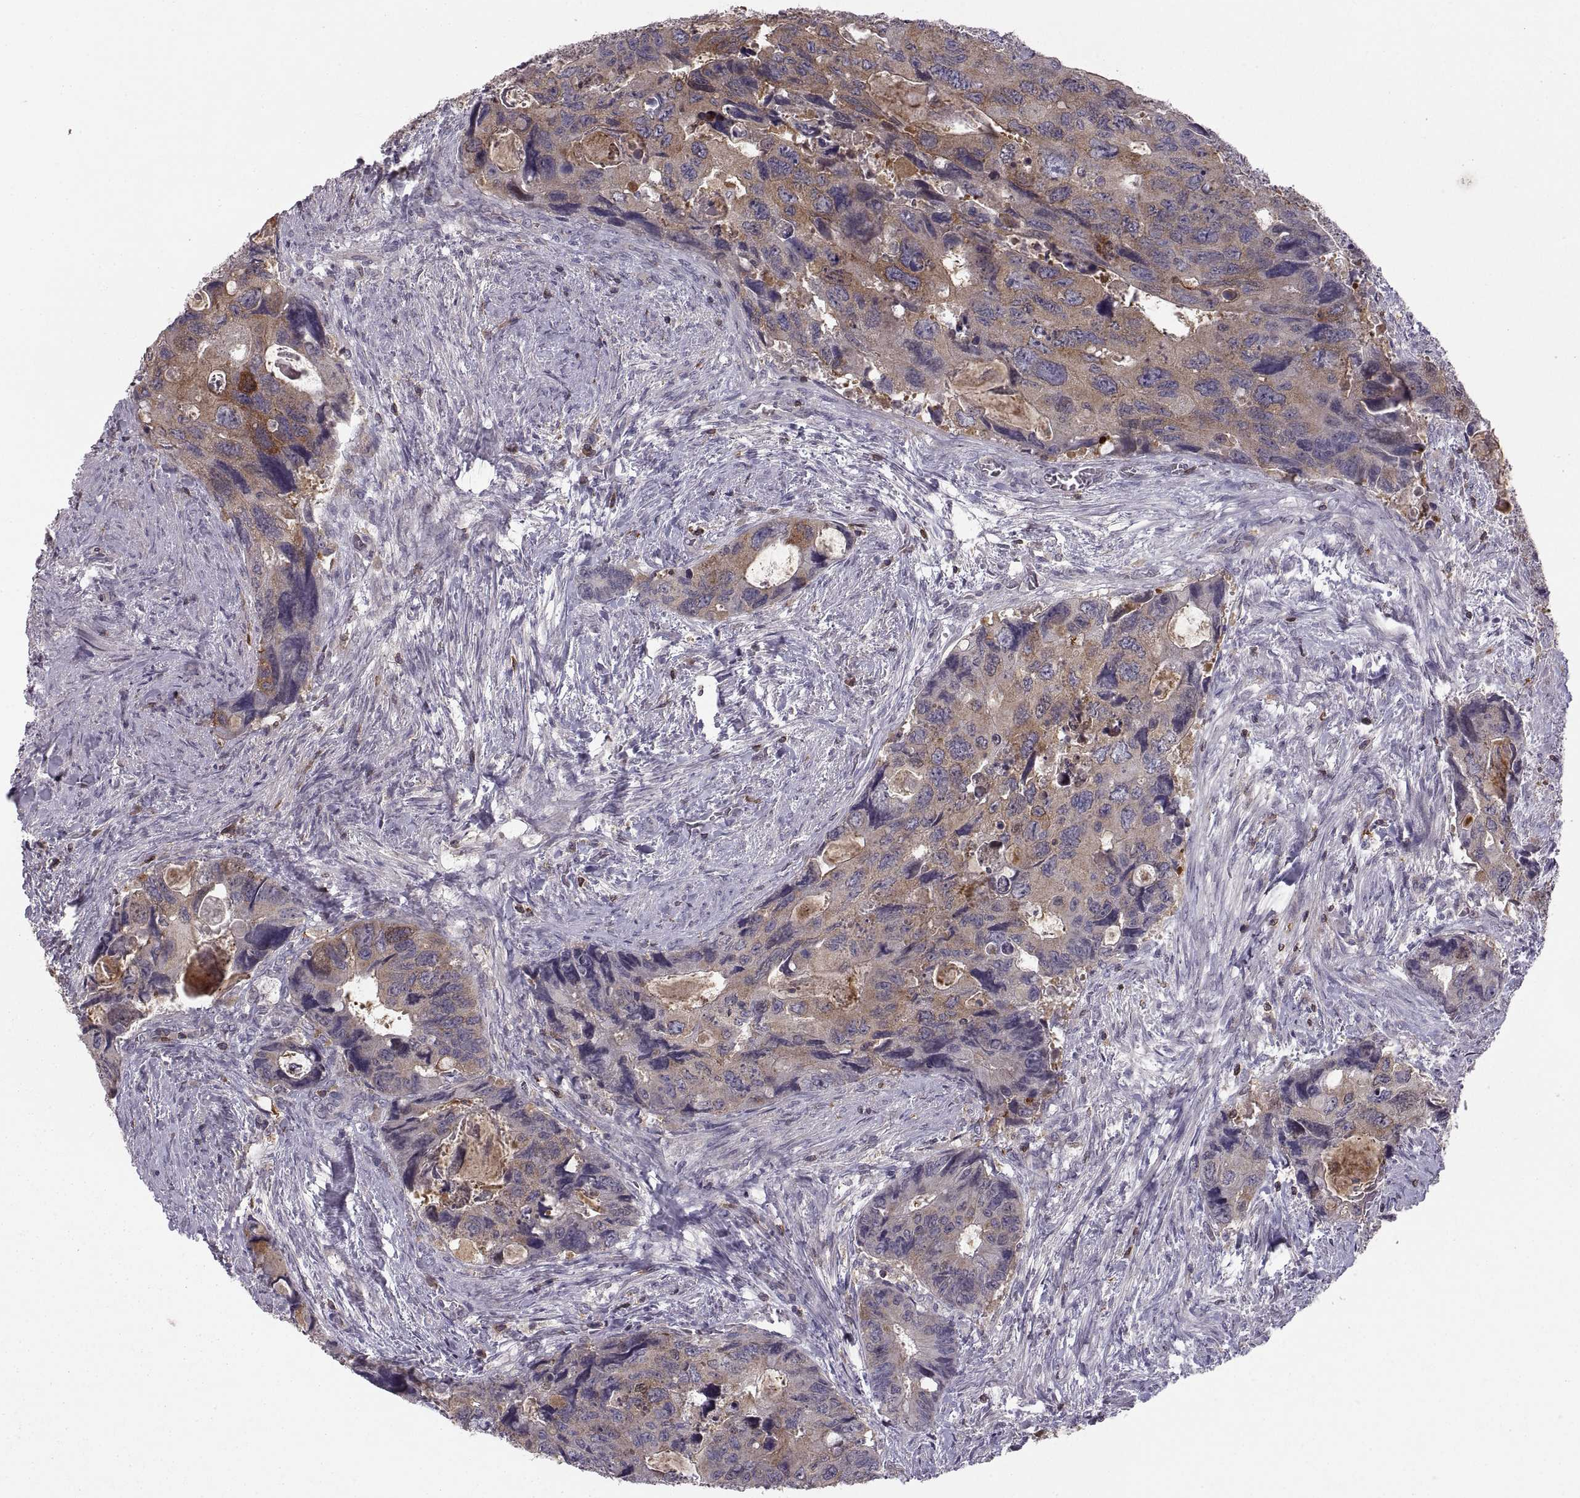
{"staining": {"intensity": "moderate", "quantity": "<25%", "location": "cytoplasmic/membranous"}, "tissue": "colorectal cancer", "cell_type": "Tumor cells", "image_type": "cancer", "snomed": [{"axis": "morphology", "description": "Adenocarcinoma, NOS"}, {"axis": "topography", "description": "Rectum"}], "caption": "Colorectal adenocarcinoma stained with IHC demonstrates moderate cytoplasmic/membranous staining in approximately <25% of tumor cells. (DAB (3,3'-diaminobenzidine) IHC with brightfield microscopy, high magnification).", "gene": "EZR", "patient": {"sex": "male", "age": 62}}